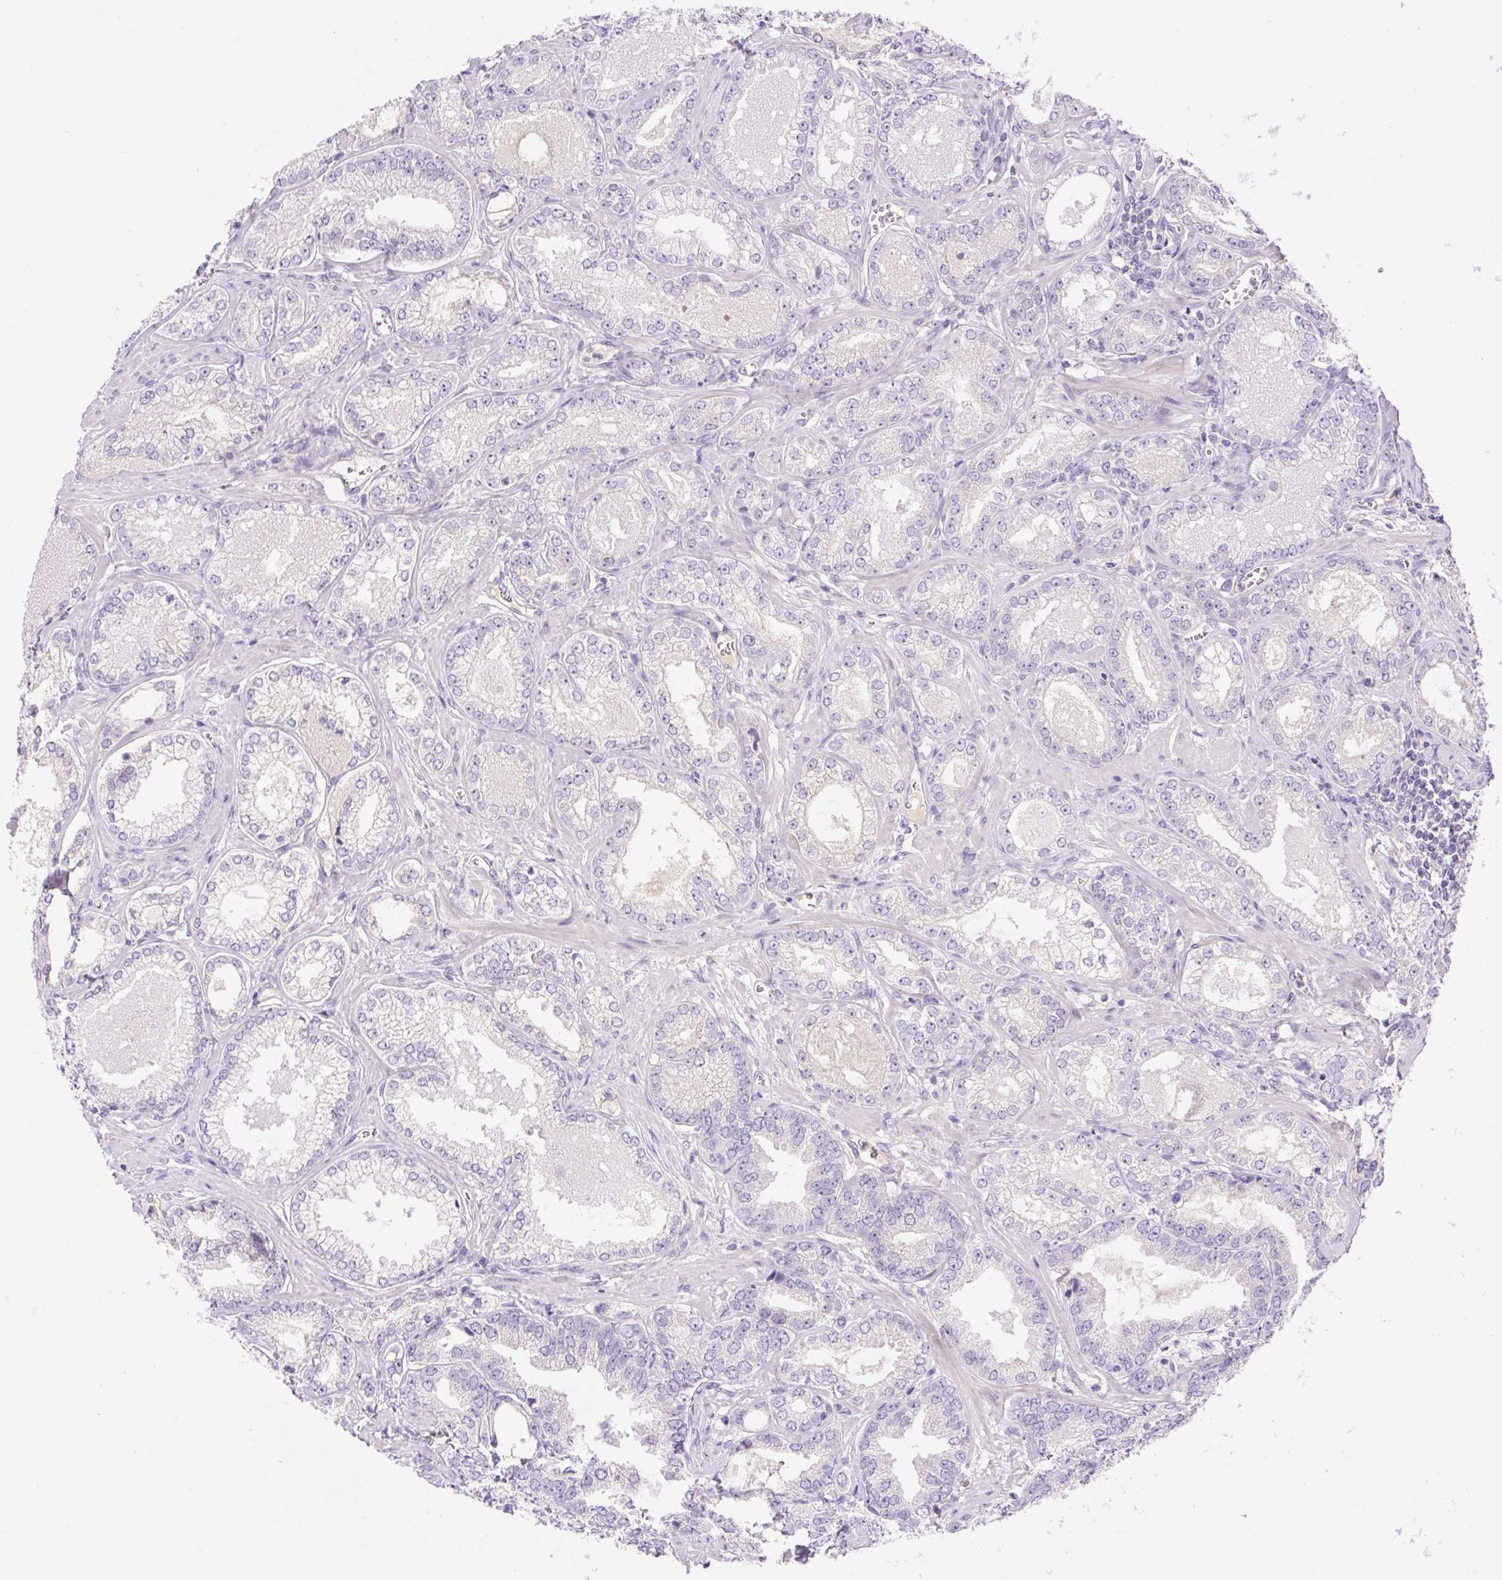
{"staining": {"intensity": "negative", "quantity": "none", "location": "none"}, "tissue": "prostate cancer", "cell_type": "Tumor cells", "image_type": "cancer", "snomed": [{"axis": "morphology", "description": "Adenocarcinoma, Medium grade"}, {"axis": "topography", "description": "Prostate"}], "caption": "Immunohistochemistry (IHC) image of human prostate cancer (adenocarcinoma (medium-grade)) stained for a protein (brown), which displays no staining in tumor cells. (Brightfield microscopy of DAB immunohistochemistry at high magnification).", "gene": "DENND5A", "patient": {"sex": "male", "age": 57}}